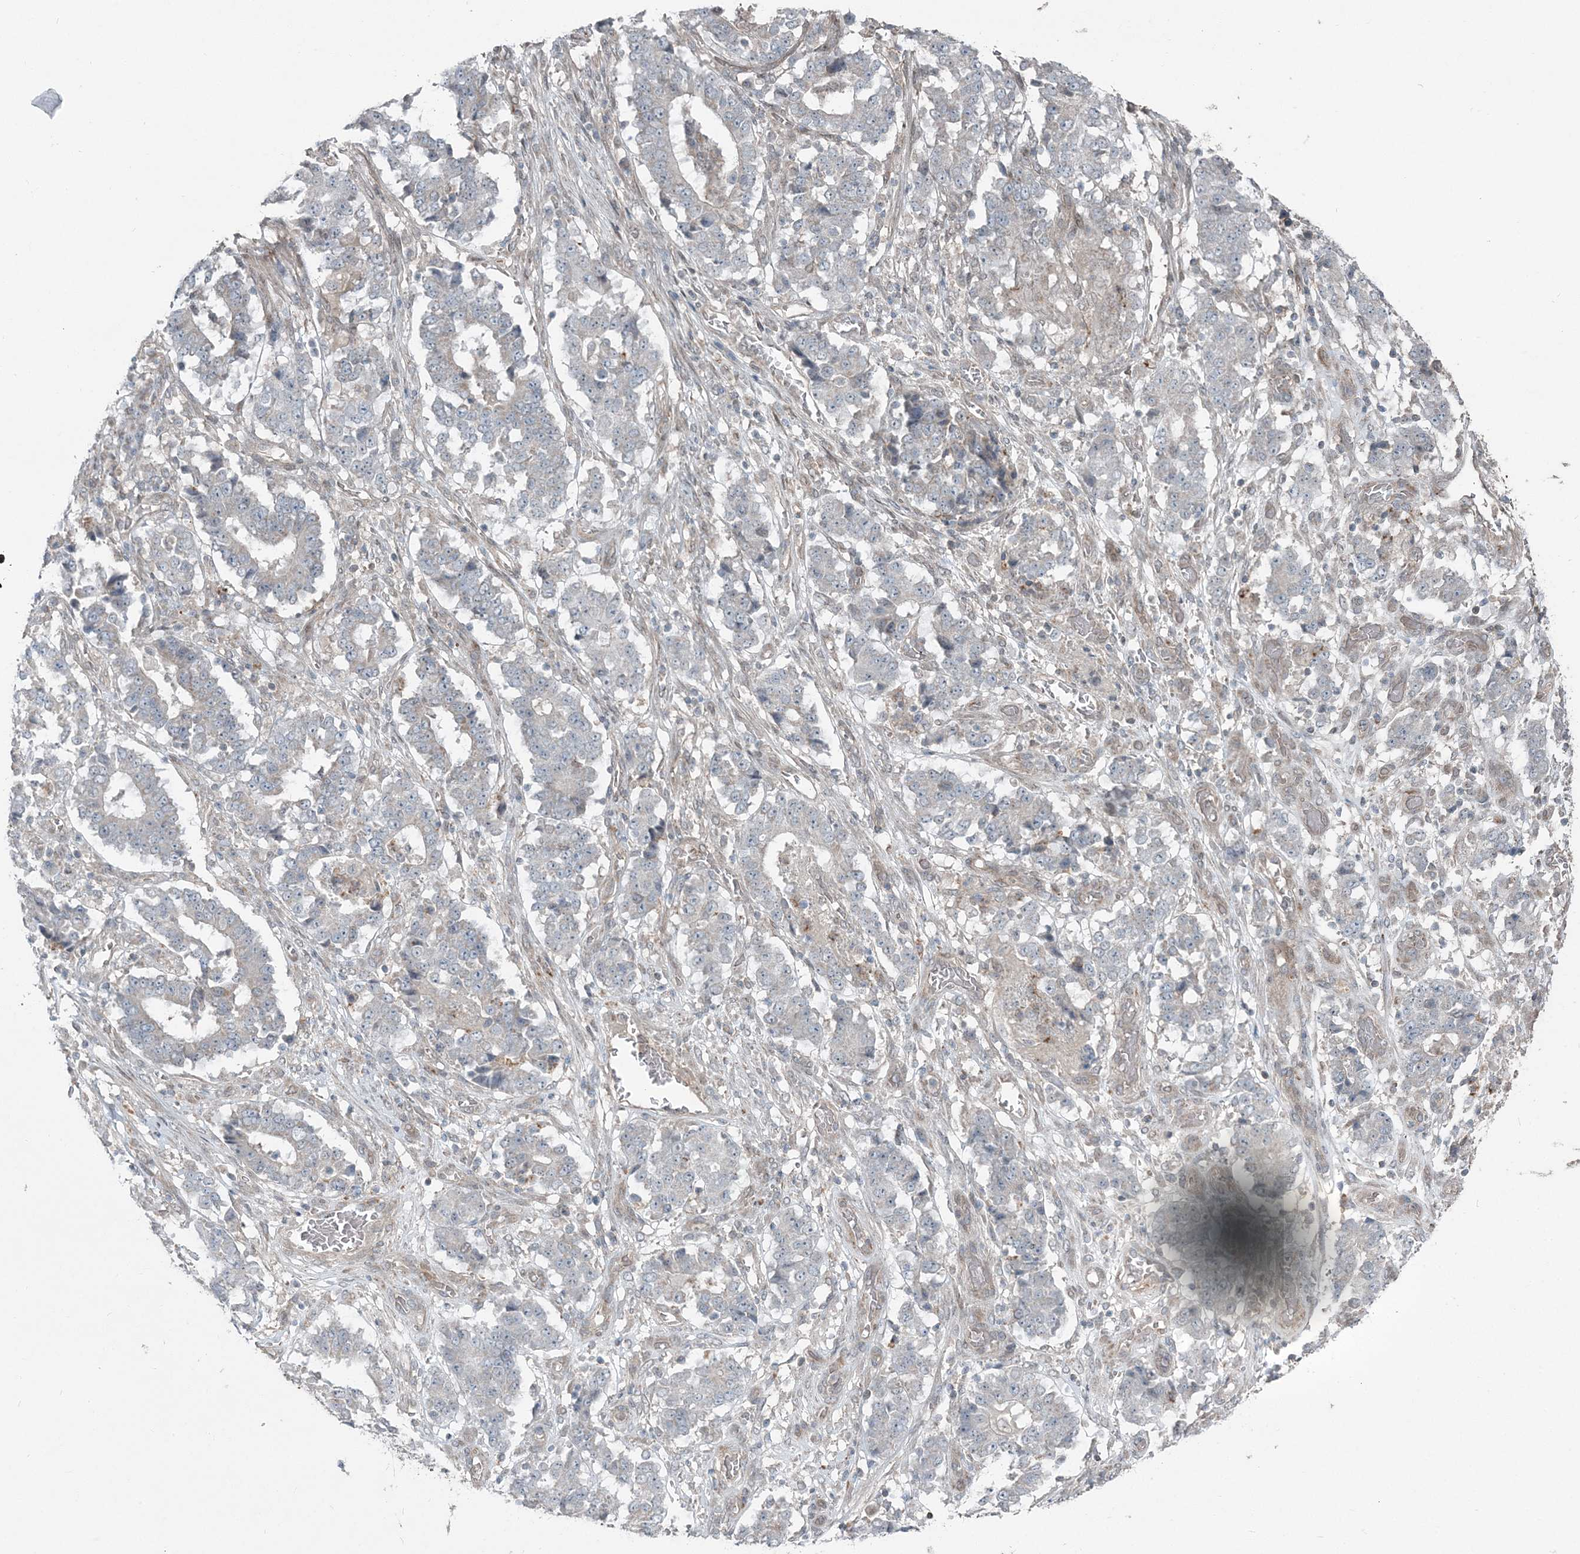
{"staining": {"intensity": "negative", "quantity": "none", "location": "none"}, "tissue": "stomach cancer", "cell_type": "Tumor cells", "image_type": "cancer", "snomed": [{"axis": "morphology", "description": "Adenocarcinoma, NOS"}, {"axis": "topography", "description": "Stomach"}], "caption": "The IHC micrograph has no significant staining in tumor cells of stomach cancer (adenocarcinoma) tissue.", "gene": "FBXL17", "patient": {"sex": "male", "age": 59}}